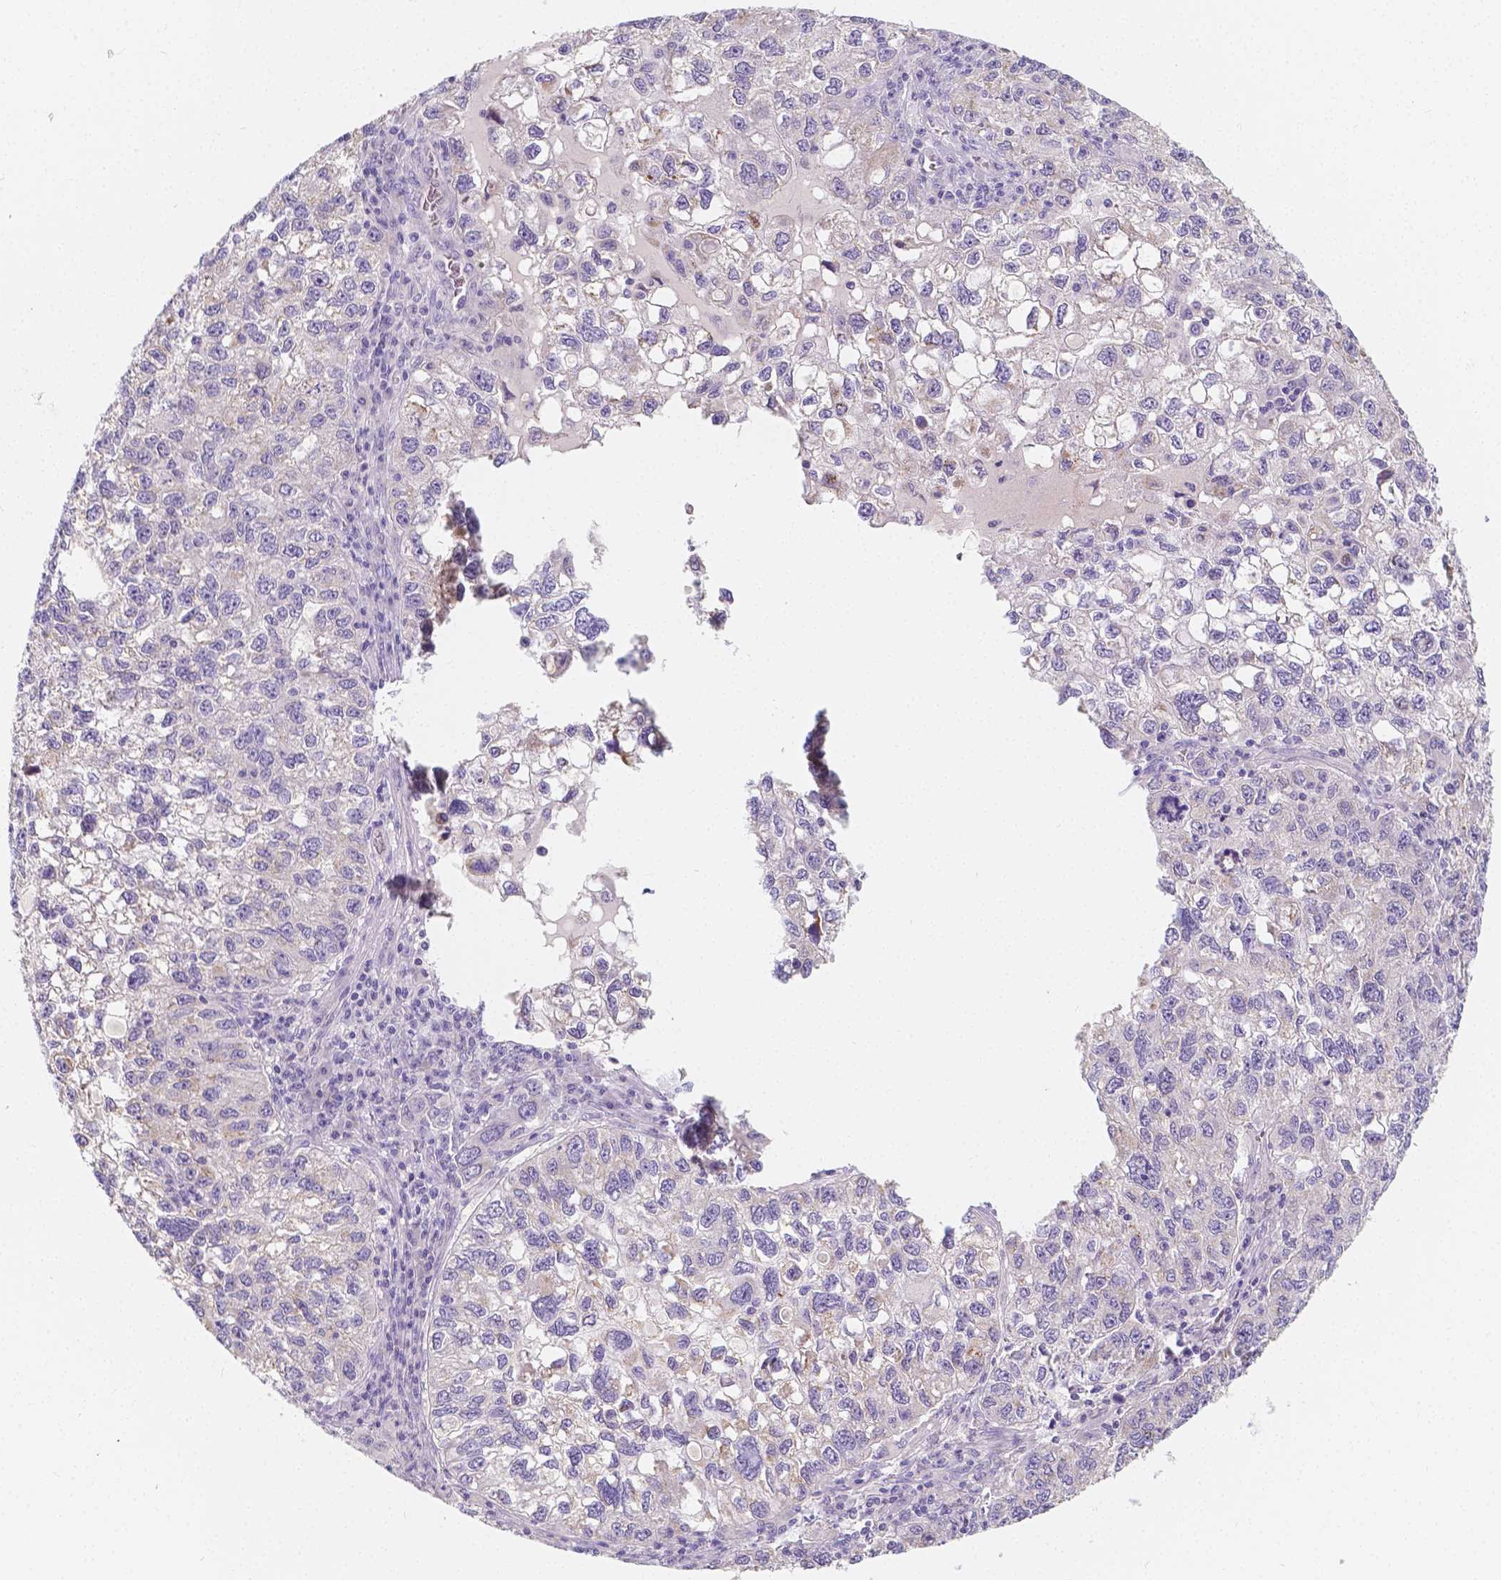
{"staining": {"intensity": "negative", "quantity": "none", "location": "none"}, "tissue": "cervical cancer", "cell_type": "Tumor cells", "image_type": "cancer", "snomed": [{"axis": "morphology", "description": "Squamous cell carcinoma, NOS"}, {"axis": "topography", "description": "Cervix"}], "caption": "Cervical cancer stained for a protein using immunohistochemistry displays no staining tumor cells.", "gene": "RNF186", "patient": {"sex": "female", "age": 55}}